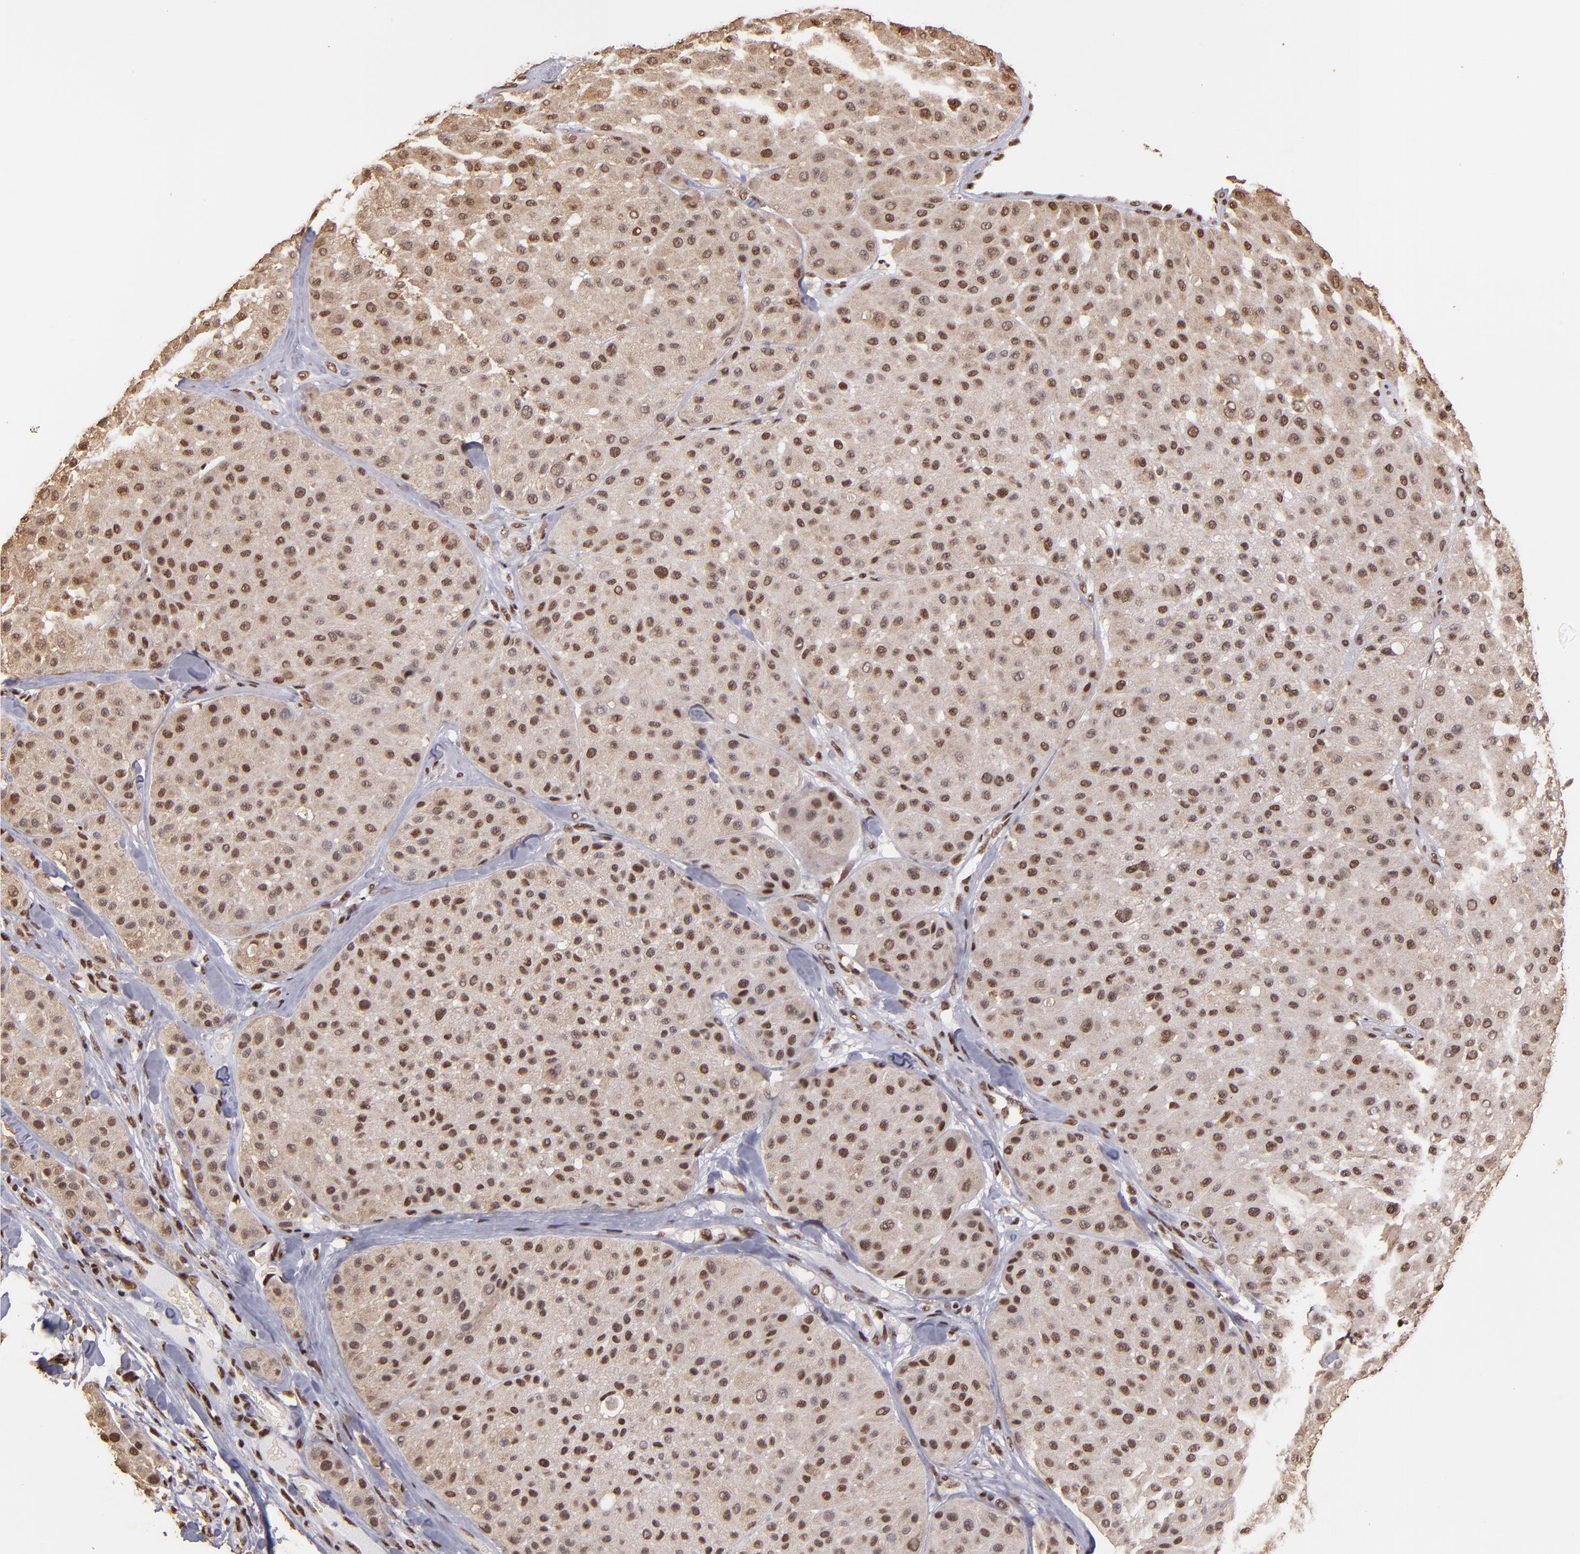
{"staining": {"intensity": "weak", "quantity": ">75%", "location": "cytoplasmic/membranous,nuclear"}, "tissue": "melanoma", "cell_type": "Tumor cells", "image_type": "cancer", "snomed": [{"axis": "morphology", "description": "Normal tissue, NOS"}, {"axis": "morphology", "description": "Malignant melanoma, Metastatic site"}, {"axis": "topography", "description": "Skin"}], "caption": "DAB immunohistochemical staining of human malignant melanoma (metastatic site) shows weak cytoplasmic/membranous and nuclear protein positivity in about >75% of tumor cells.", "gene": "SP1", "patient": {"sex": "male", "age": 41}}